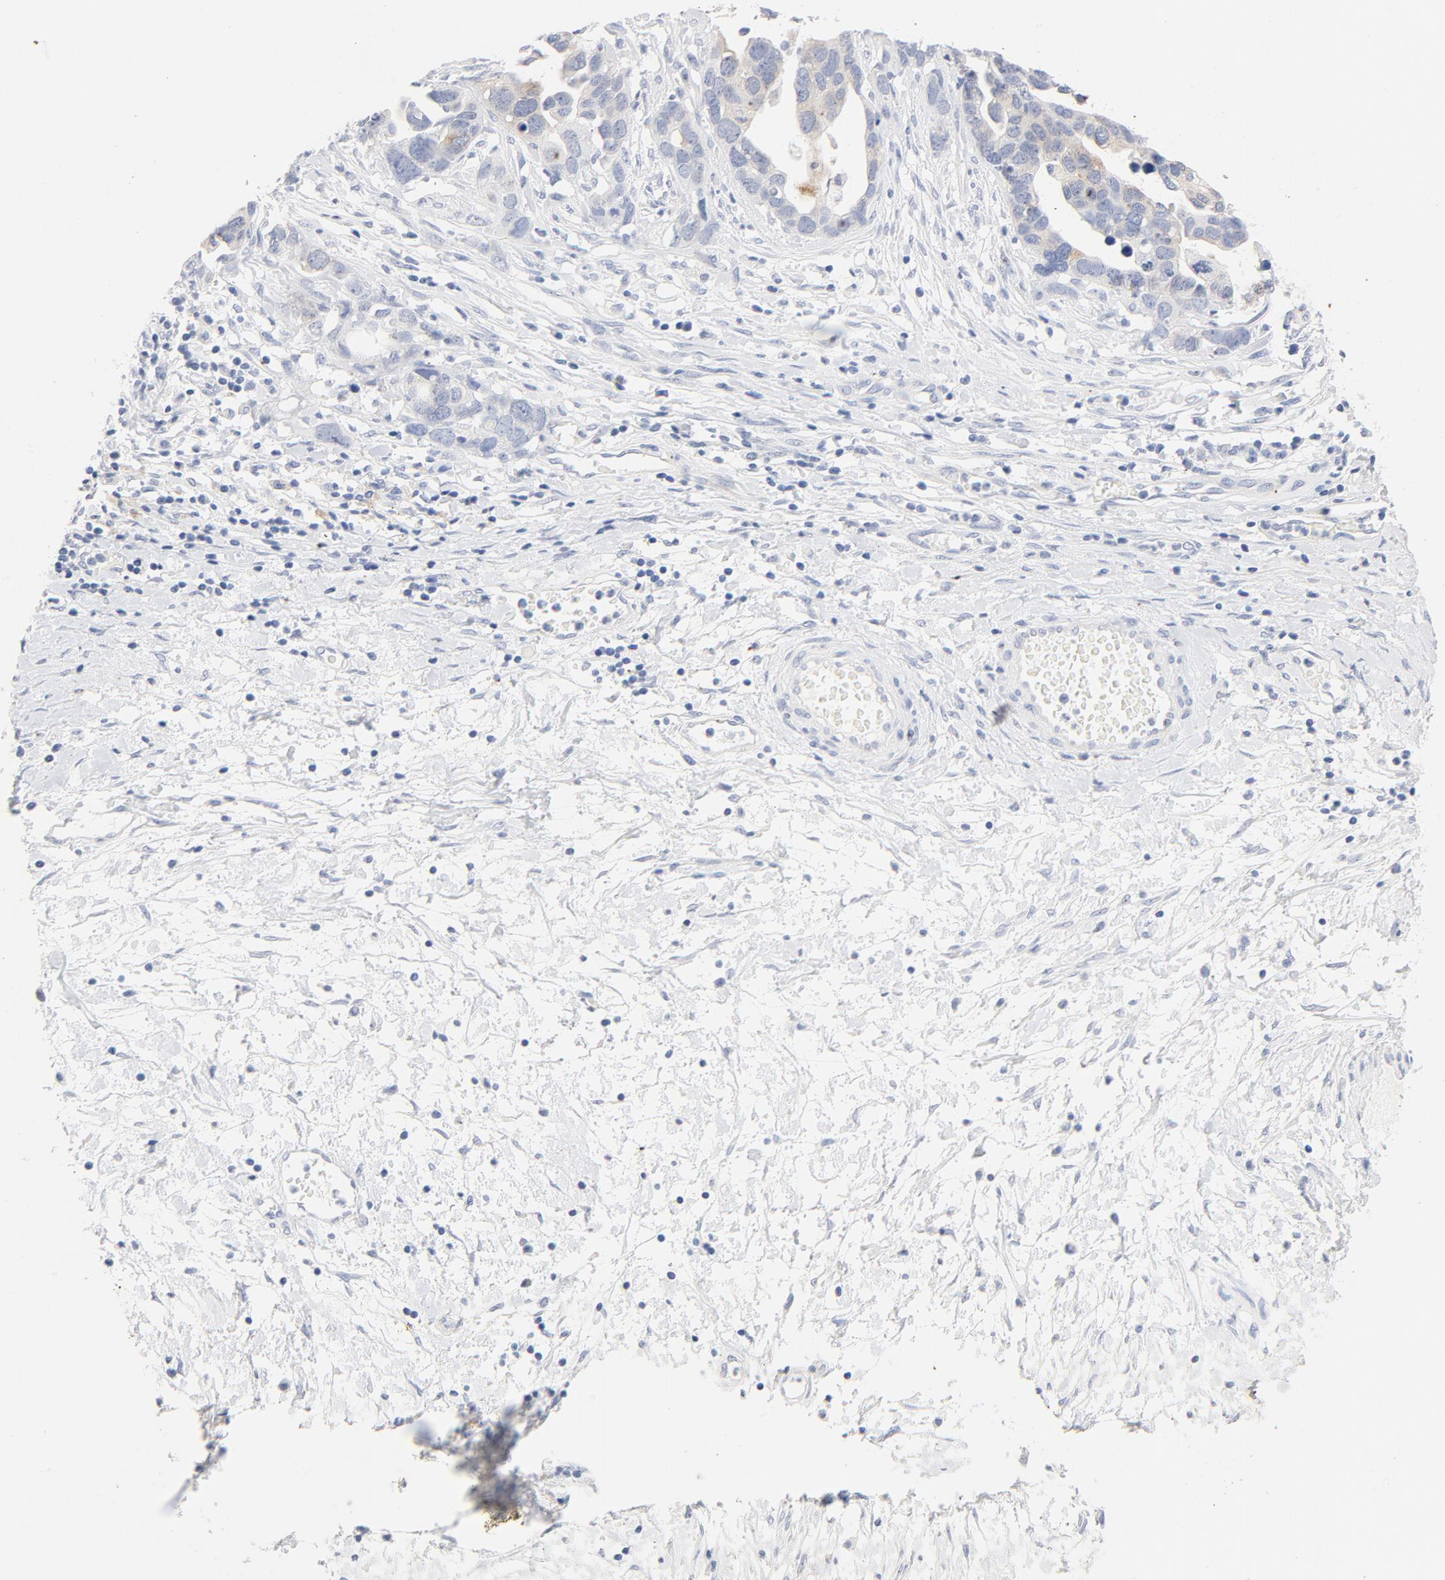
{"staining": {"intensity": "weak", "quantity": "<25%", "location": "cytoplasmic/membranous"}, "tissue": "ovarian cancer", "cell_type": "Tumor cells", "image_type": "cancer", "snomed": [{"axis": "morphology", "description": "Cystadenocarcinoma, serous, NOS"}, {"axis": "topography", "description": "Ovary"}], "caption": "Serous cystadenocarcinoma (ovarian) stained for a protein using immunohistochemistry exhibits no expression tumor cells.", "gene": "FGFR3", "patient": {"sex": "female", "age": 54}}